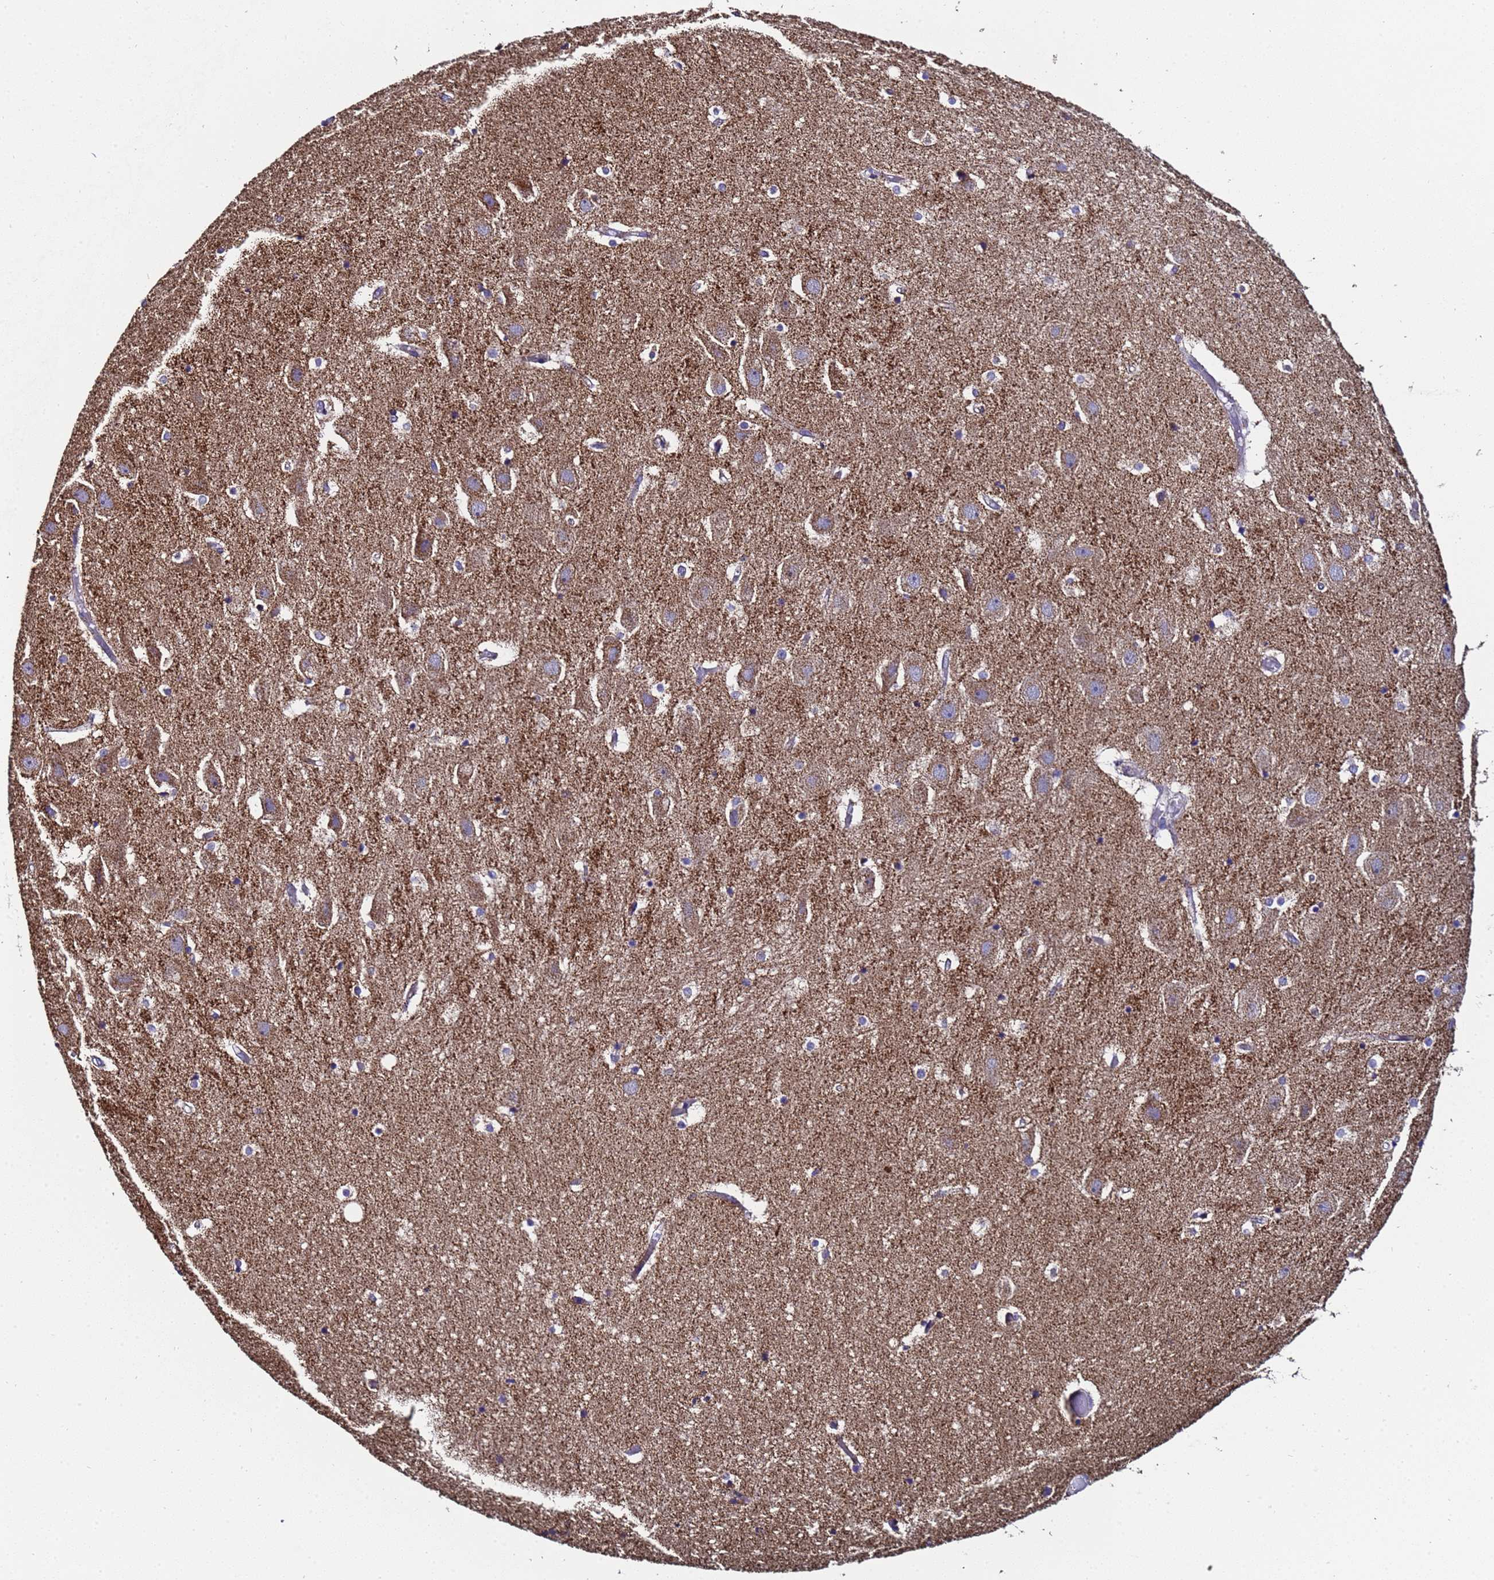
{"staining": {"intensity": "moderate", "quantity": "<25%", "location": "cytoplasmic/membranous"}, "tissue": "hippocampus", "cell_type": "Glial cells", "image_type": "normal", "snomed": [{"axis": "morphology", "description": "Normal tissue, NOS"}, {"axis": "topography", "description": "Hippocampus"}], "caption": "Immunohistochemical staining of normal hippocampus exhibits <25% levels of moderate cytoplasmic/membranous protein expression in about <25% of glial cells.", "gene": "MRPS12", "patient": {"sex": "female", "age": 52}}